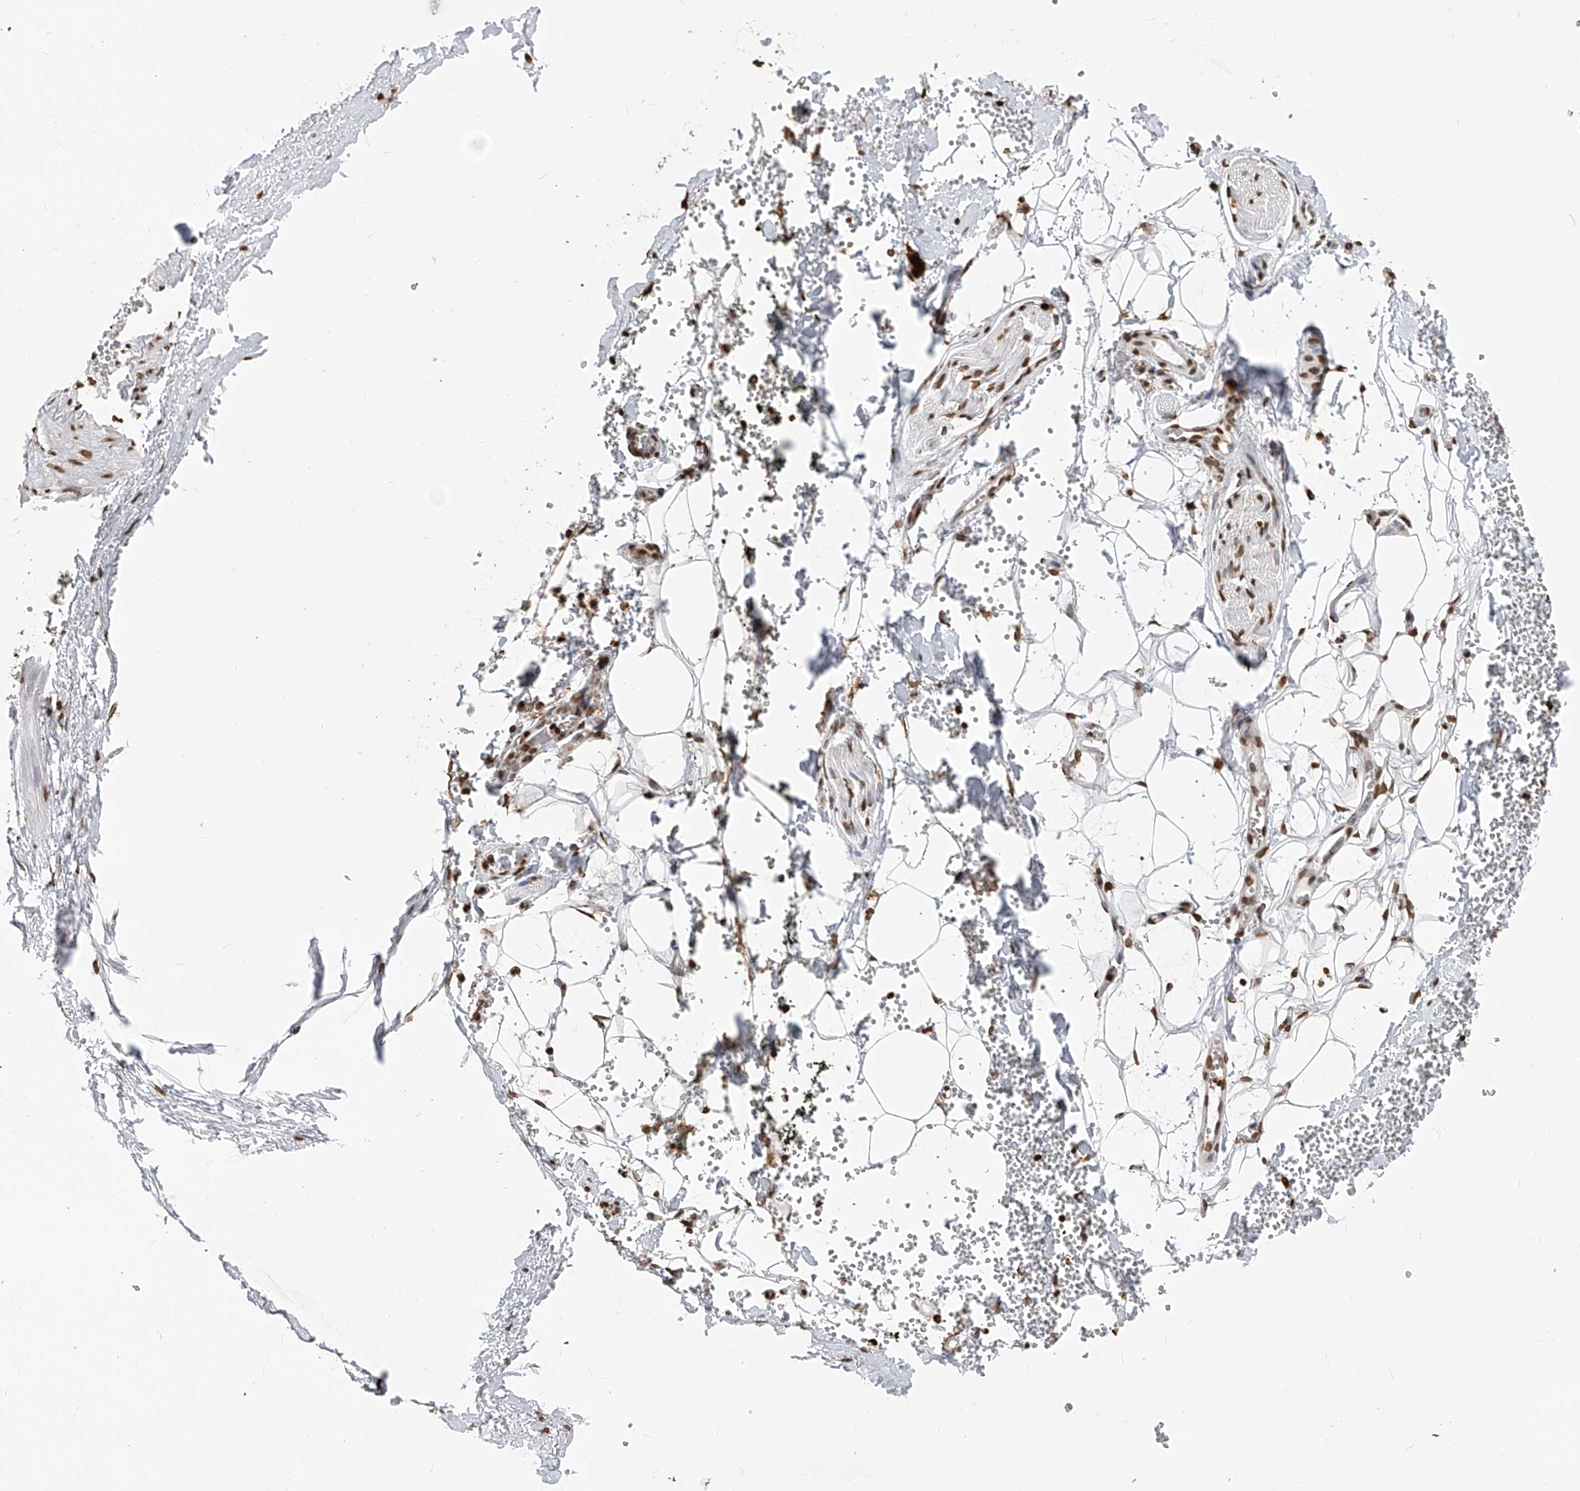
{"staining": {"intensity": "moderate", "quantity": "25%-75%", "location": "nuclear"}, "tissue": "adipose tissue", "cell_type": "Adipocytes", "image_type": "normal", "snomed": [{"axis": "morphology", "description": "Normal tissue, NOS"}, {"axis": "morphology", "description": "Adenocarcinoma, NOS"}, {"axis": "topography", "description": "Pancreas"}, {"axis": "topography", "description": "Peripheral nerve tissue"}], "caption": "DAB immunohistochemical staining of normal adipose tissue shows moderate nuclear protein positivity in approximately 25%-75% of adipocytes. Using DAB (3,3'-diaminobenzidine) (brown) and hematoxylin (blue) stains, captured at high magnification using brightfield microscopy.", "gene": "CFAP410", "patient": {"sex": "male", "age": 59}}